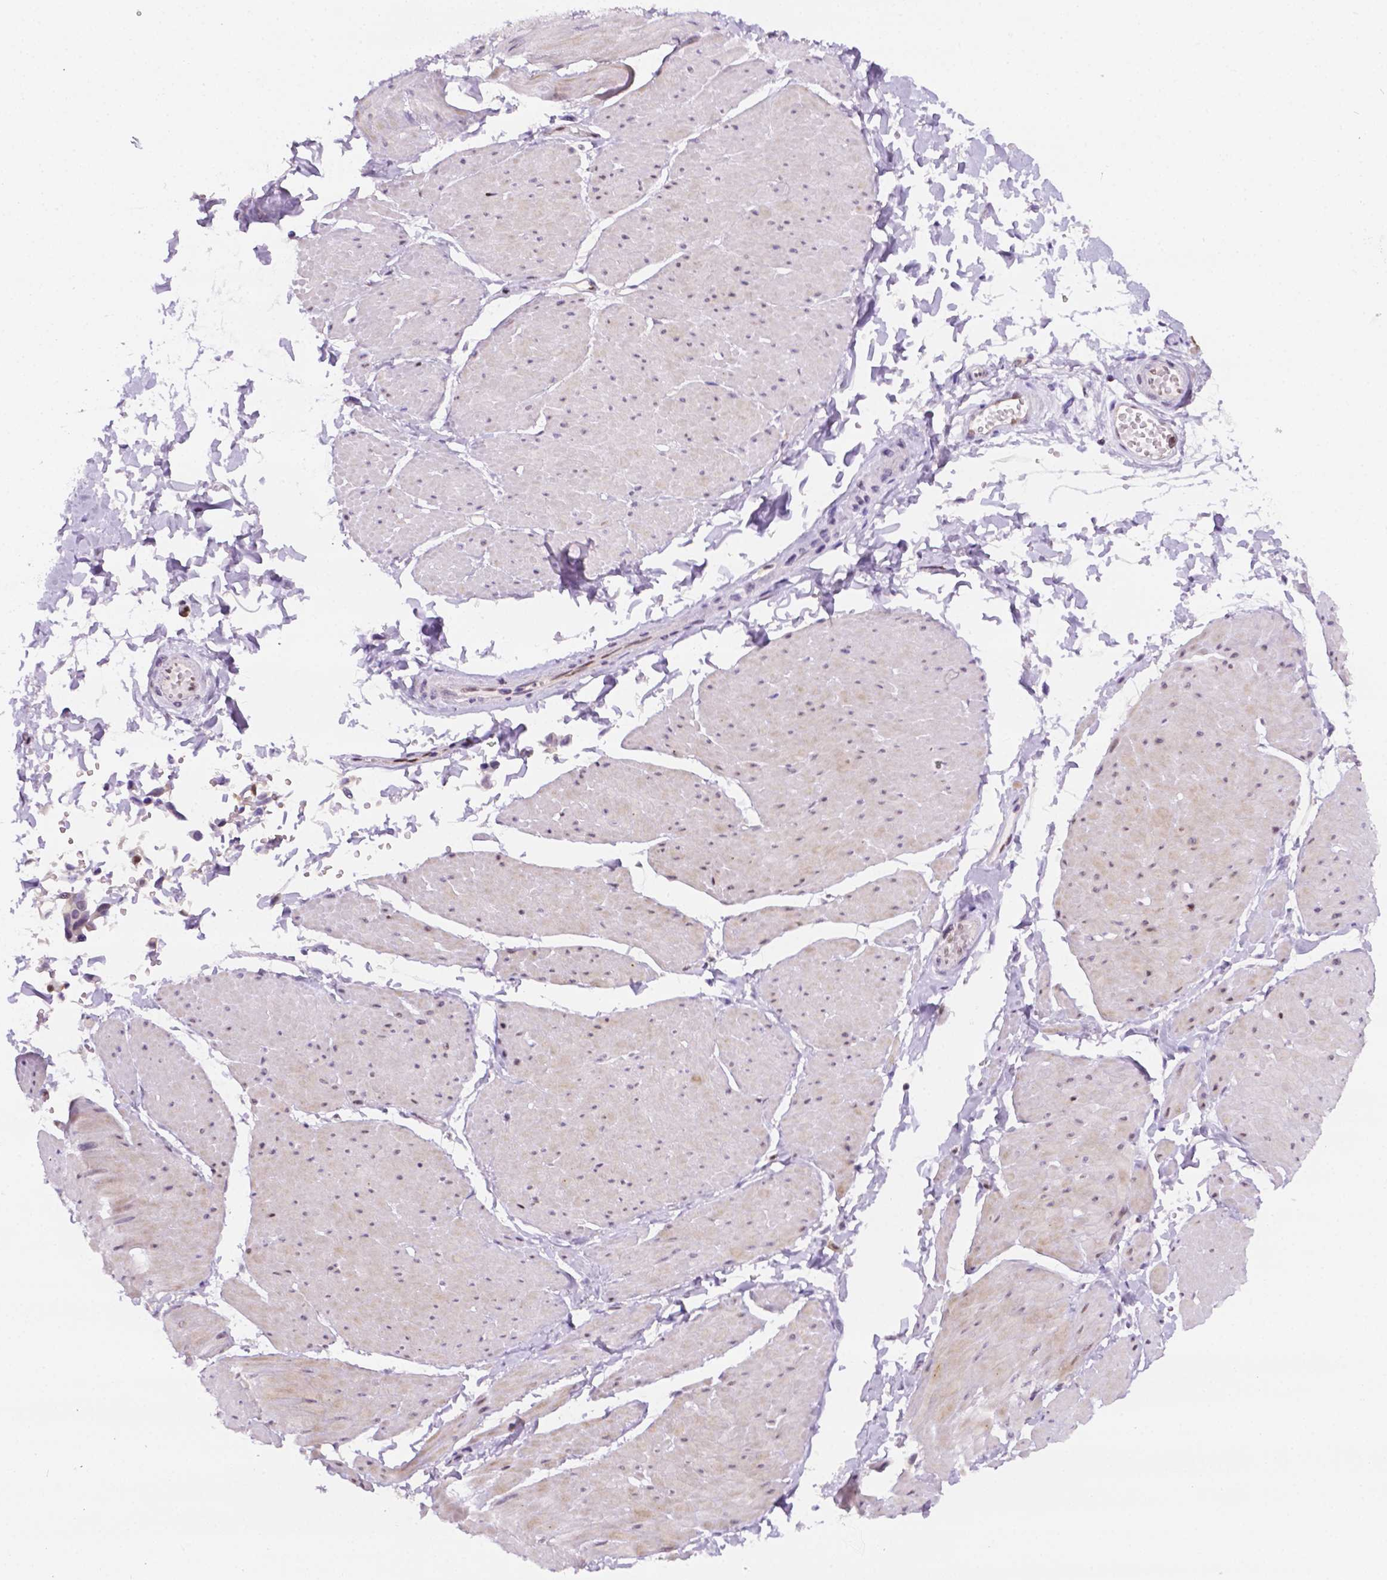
{"staining": {"intensity": "negative", "quantity": "none", "location": "none"}, "tissue": "adipose tissue", "cell_type": "Adipocytes", "image_type": "normal", "snomed": [{"axis": "morphology", "description": "Normal tissue, NOS"}, {"axis": "topography", "description": "Smooth muscle"}, {"axis": "topography", "description": "Peripheral nerve tissue"}], "caption": "The micrograph reveals no staining of adipocytes in benign adipose tissue.", "gene": "ERF", "patient": {"sex": "male", "age": 58}}